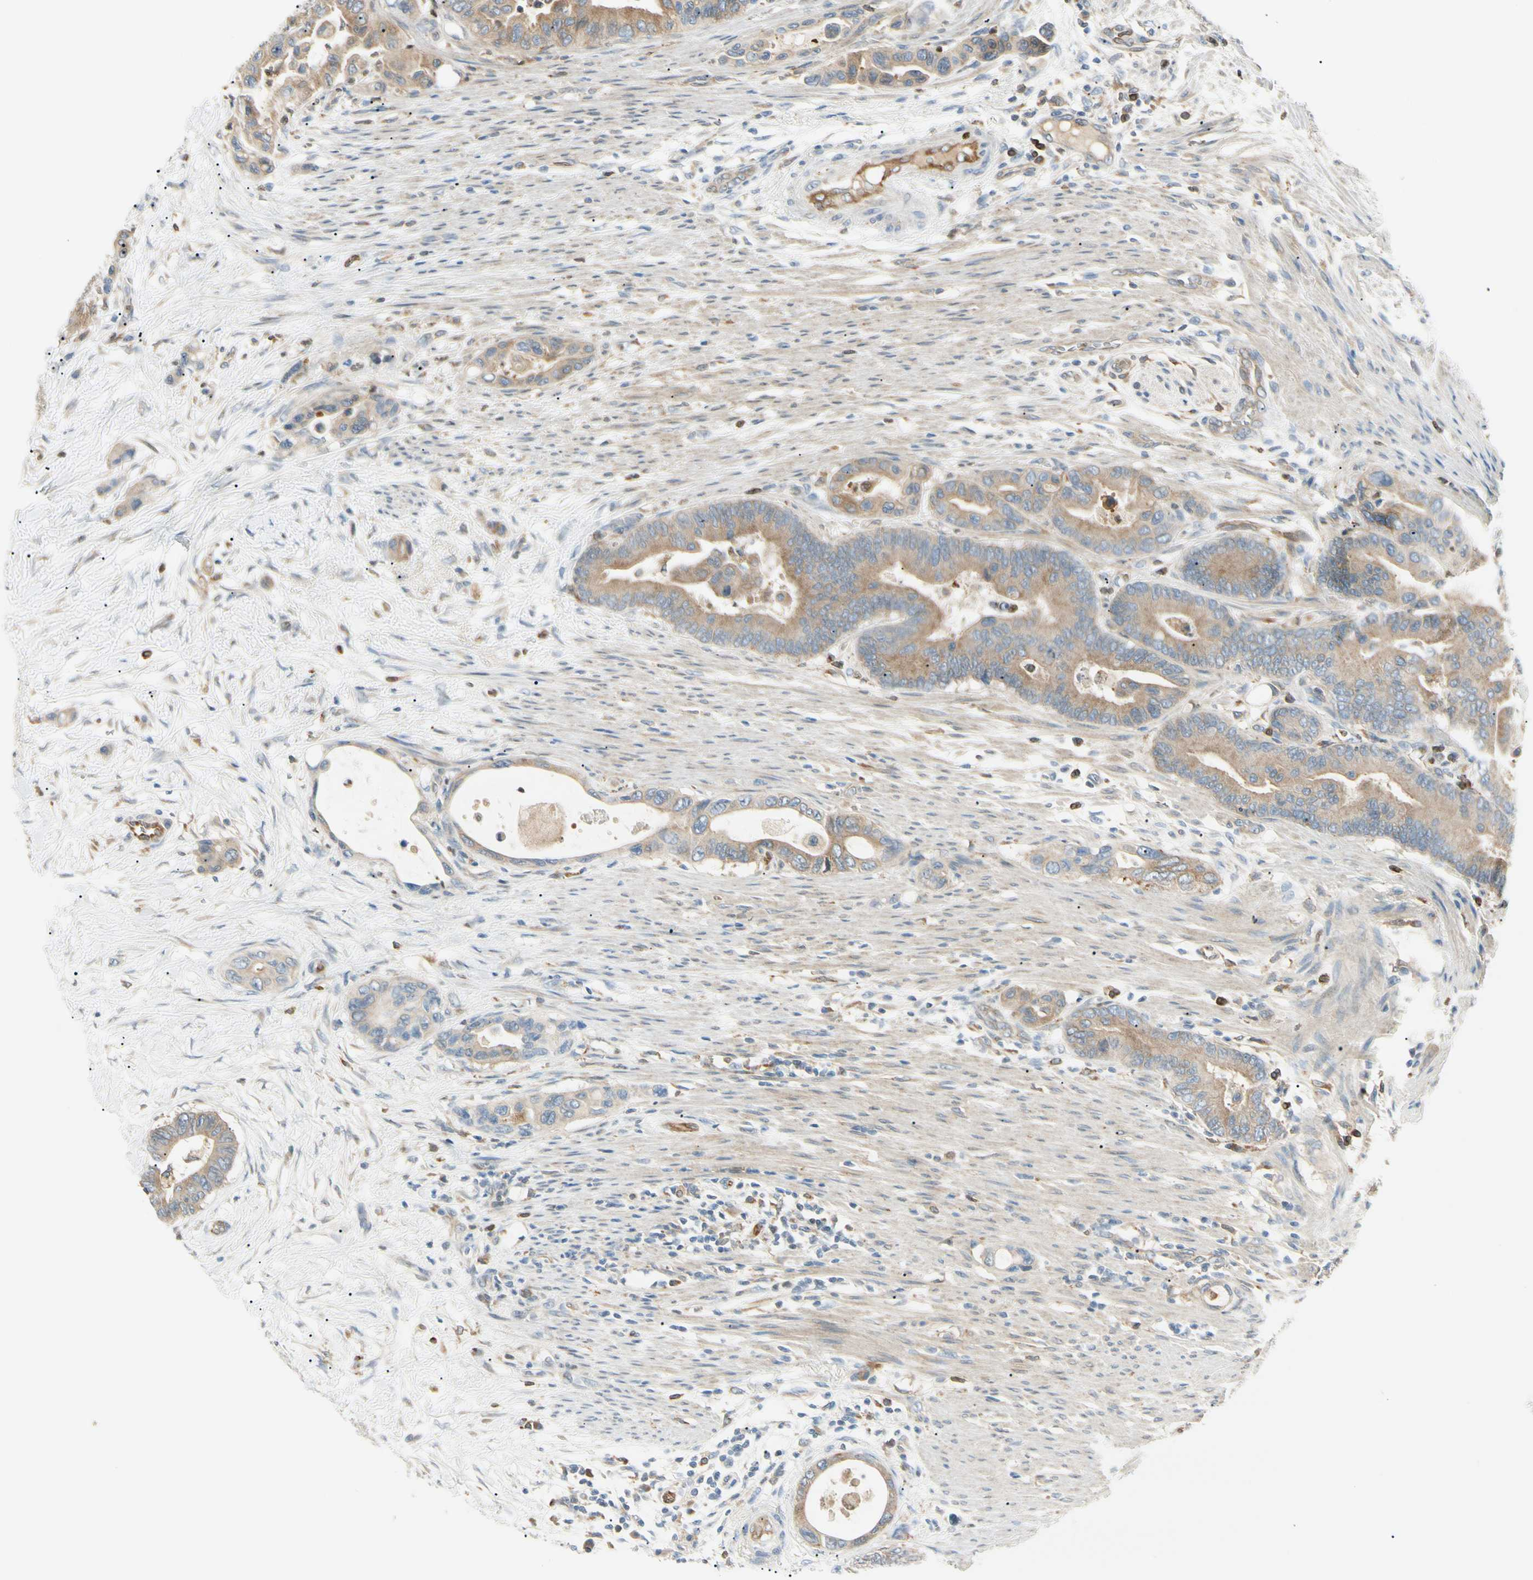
{"staining": {"intensity": "moderate", "quantity": ">75%", "location": "cytoplasmic/membranous"}, "tissue": "colorectal cancer", "cell_type": "Tumor cells", "image_type": "cancer", "snomed": [{"axis": "morphology", "description": "Normal tissue, NOS"}, {"axis": "morphology", "description": "Adenocarcinoma, NOS"}, {"axis": "topography", "description": "Colon"}], "caption": "Immunohistochemical staining of human colorectal cancer demonstrates medium levels of moderate cytoplasmic/membranous positivity in about >75% of tumor cells. (brown staining indicates protein expression, while blue staining denotes nuclei).", "gene": "LPCAT2", "patient": {"sex": "male", "age": 82}}